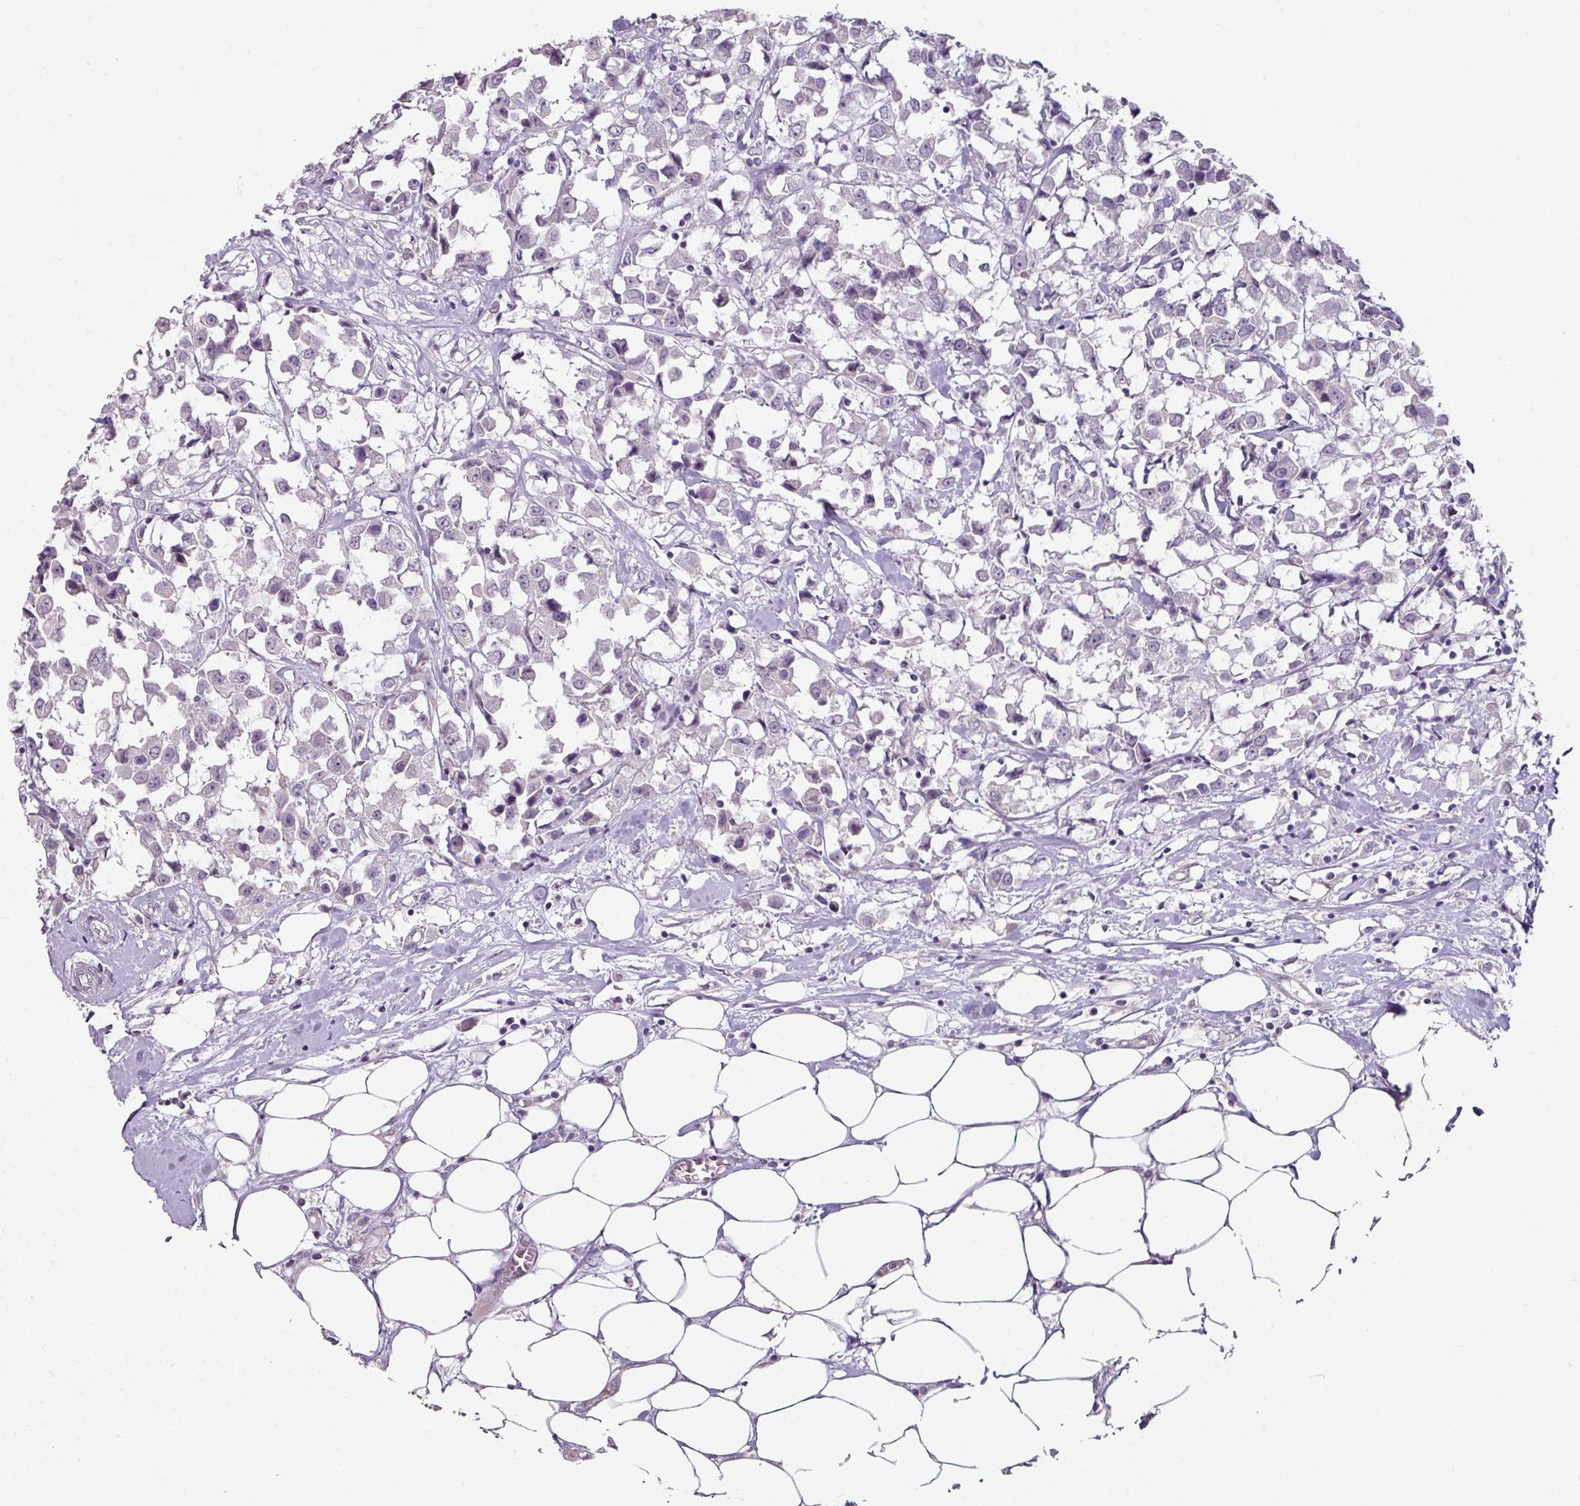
{"staining": {"intensity": "weak", "quantity": "<25%", "location": "nuclear"}, "tissue": "breast cancer", "cell_type": "Tumor cells", "image_type": "cancer", "snomed": [{"axis": "morphology", "description": "Duct carcinoma"}, {"axis": "topography", "description": "Breast"}], "caption": "DAB immunohistochemical staining of breast cancer (invasive ductal carcinoma) displays no significant positivity in tumor cells.", "gene": "ELK1", "patient": {"sex": "female", "age": 61}}